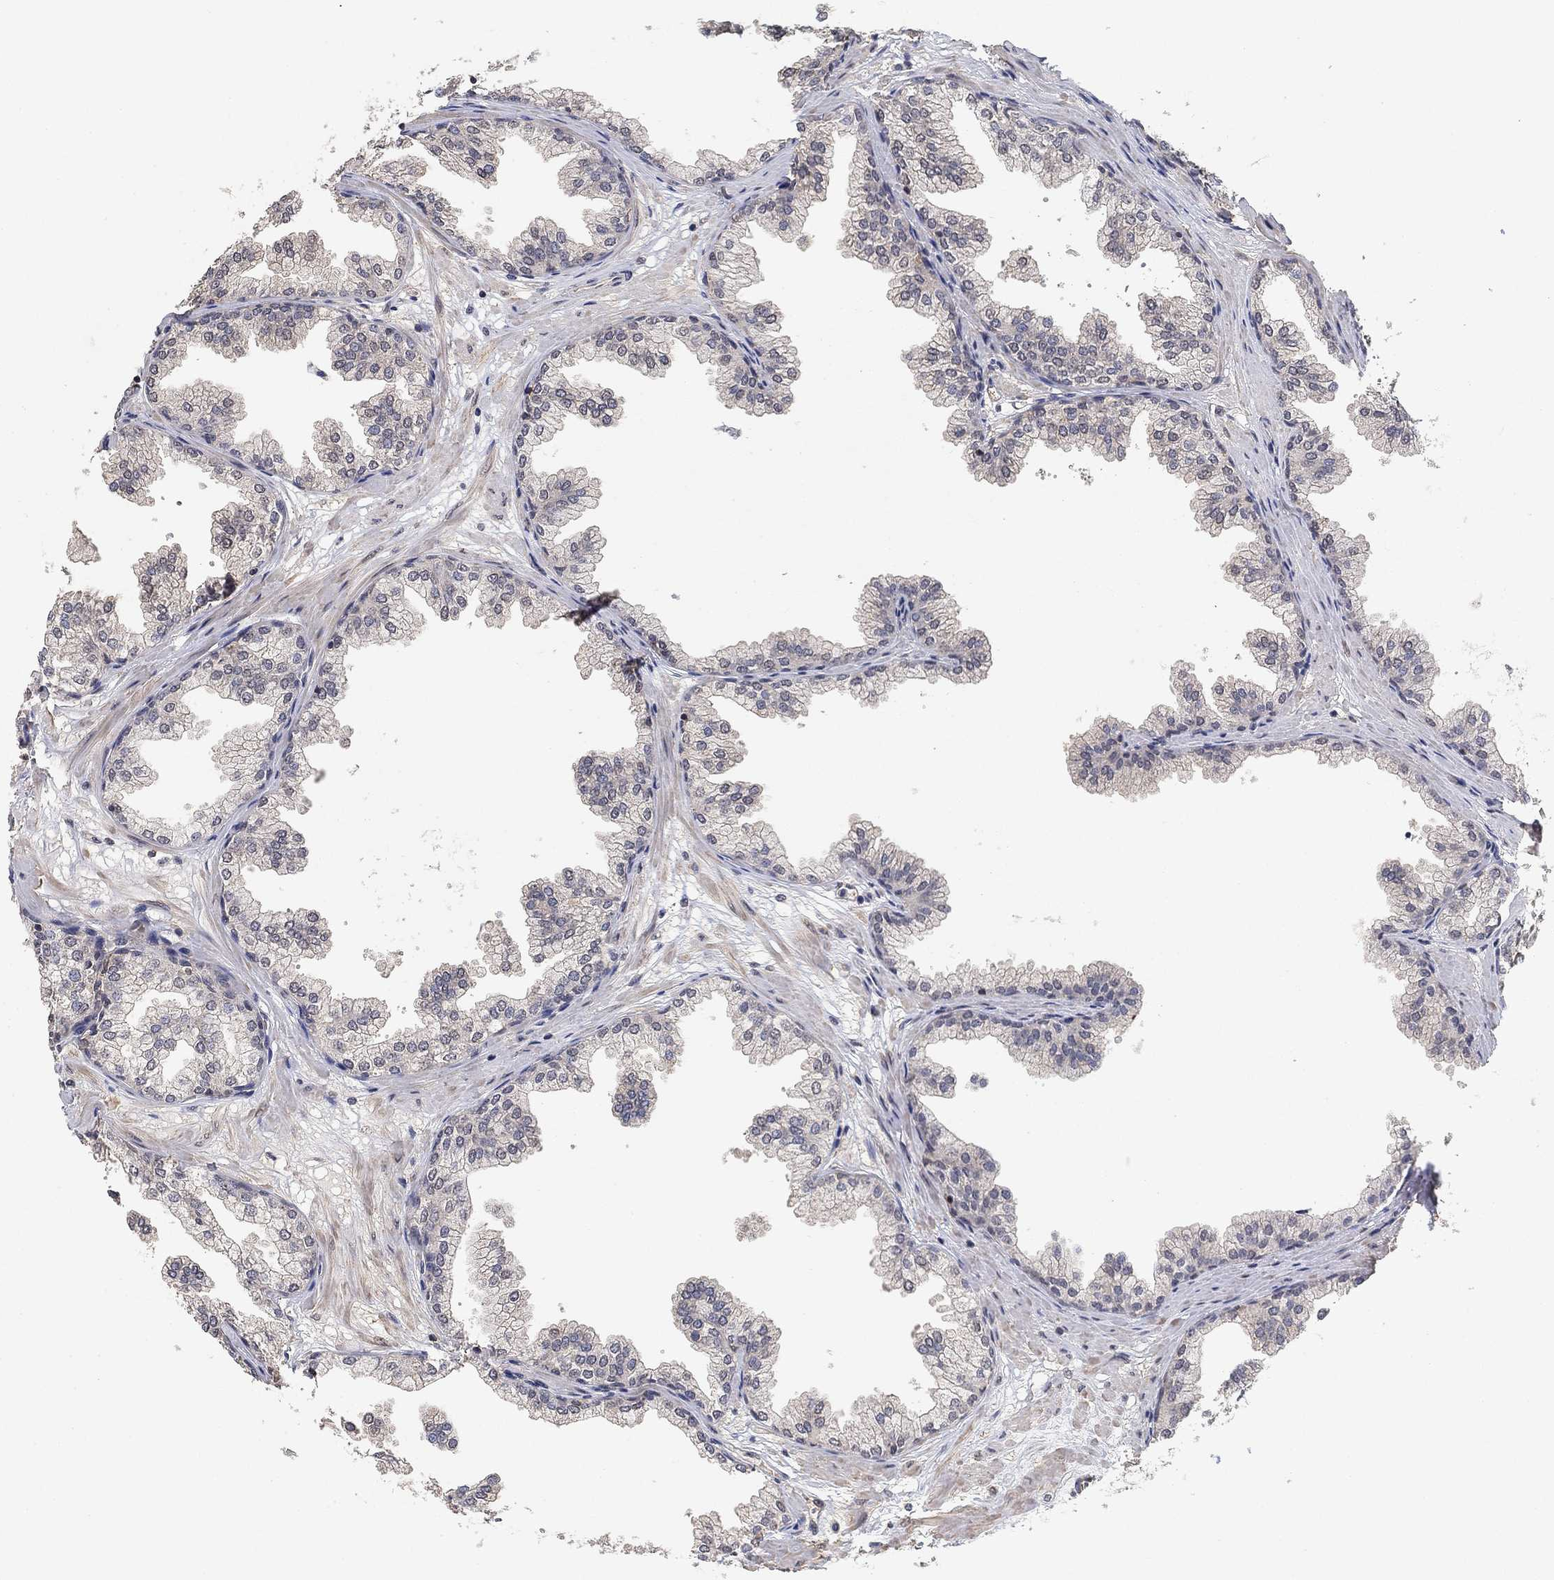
{"staining": {"intensity": "moderate", "quantity": "<25%", "location": "cytoplasmic/membranous"}, "tissue": "prostate", "cell_type": "Glandular cells", "image_type": "normal", "snomed": [{"axis": "morphology", "description": "Normal tissue, NOS"}, {"axis": "topography", "description": "Prostate"}], "caption": "The histopathology image shows a brown stain indicating the presence of a protein in the cytoplasmic/membranous of glandular cells in prostate. (IHC, brightfield microscopy, high magnification).", "gene": "CCDC43", "patient": {"sex": "male", "age": 37}}